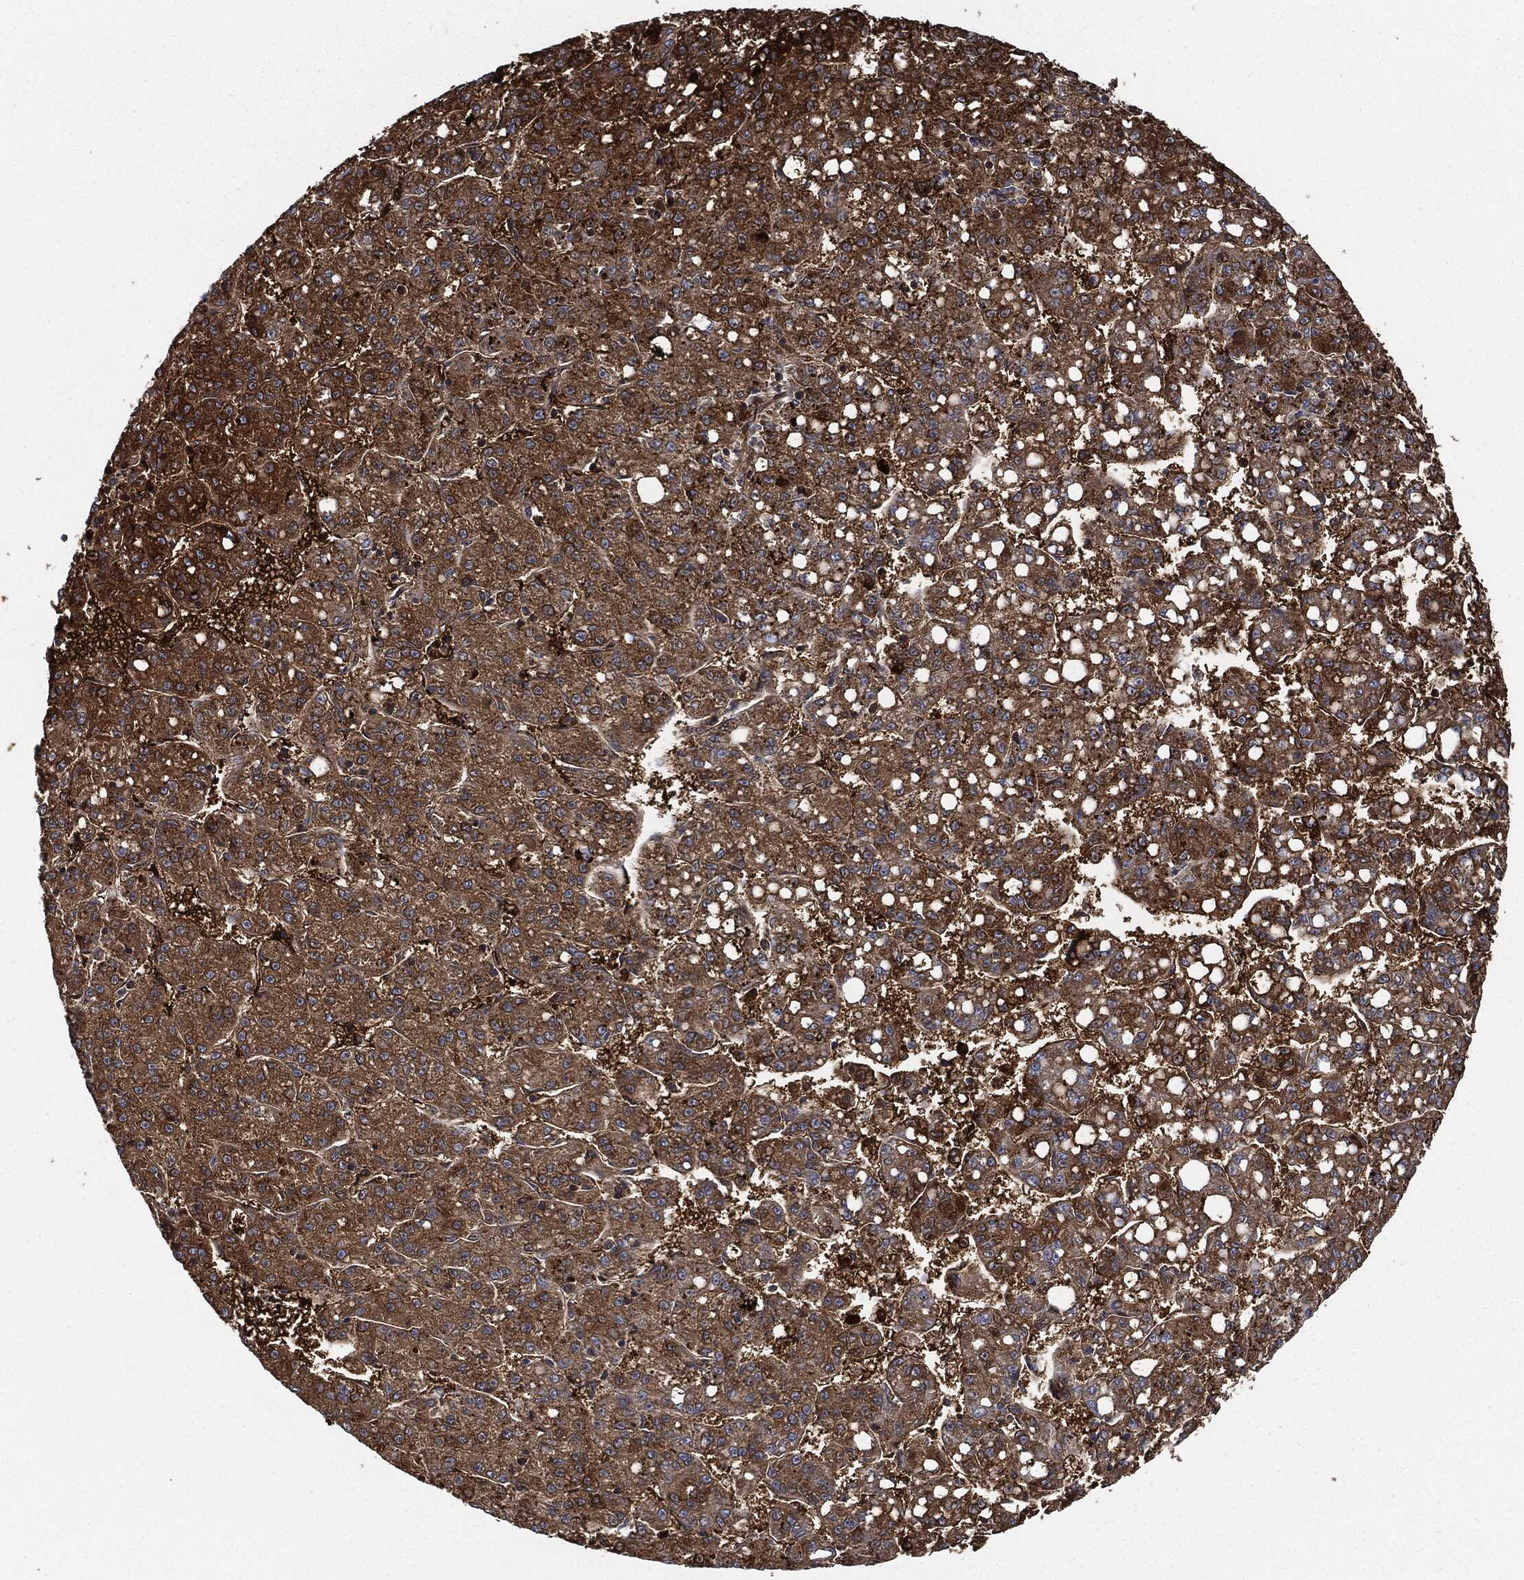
{"staining": {"intensity": "strong", "quantity": ">75%", "location": "cytoplasmic/membranous"}, "tissue": "liver cancer", "cell_type": "Tumor cells", "image_type": "cancer", "snomed": [{"axis": "morphology", "description": "Carcinoma, Hepatocellular, NOS"}, {"axis": "topography", "description": "Liver"}], "caption": "Strong cytoplasmic/membranous expression for a protein is seen in about >75% of tumor cells of liver cancer using IHC.", "gene": "PRDX2", "patient": {"sex": "female", "age": 65}}